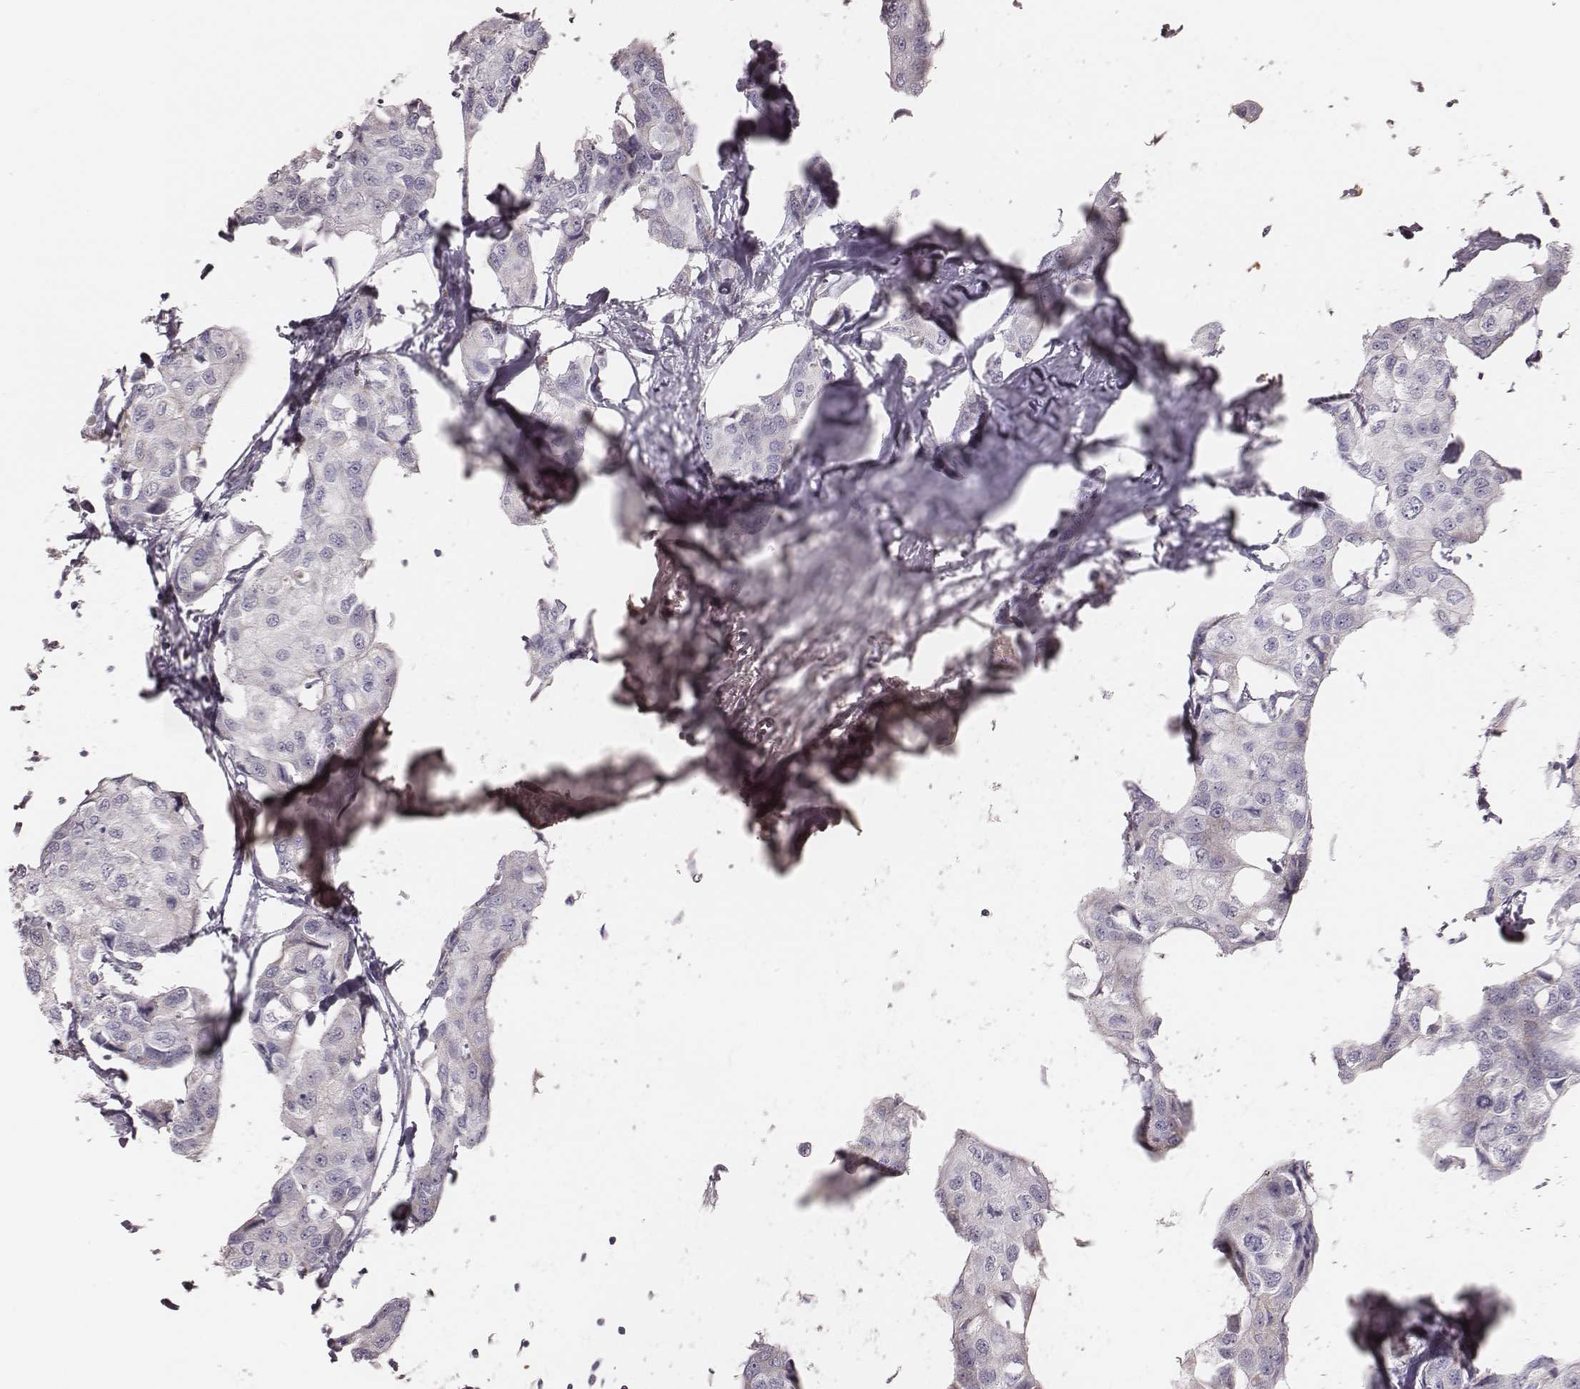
{"staining": {"intensity": "negative", "quantity": "none", "location": "none"}, "tissue": "breast cancer", "cell_type": "Tumor cells", "image_type": "cancer", "snomed": [{"axis": "morphology", "description": "Duct carcinoma"}, {"axis": "topography", "description": "Breast"}], "caption": "DAB (3,3'-diaminobenzidine) immunohistochemical staining of human infiltrating ductal carcinoma (breast) displays no significant expression in tumor cells.", "gene": "KIF5C", "patient": {"sex": "female", "age": 80}}